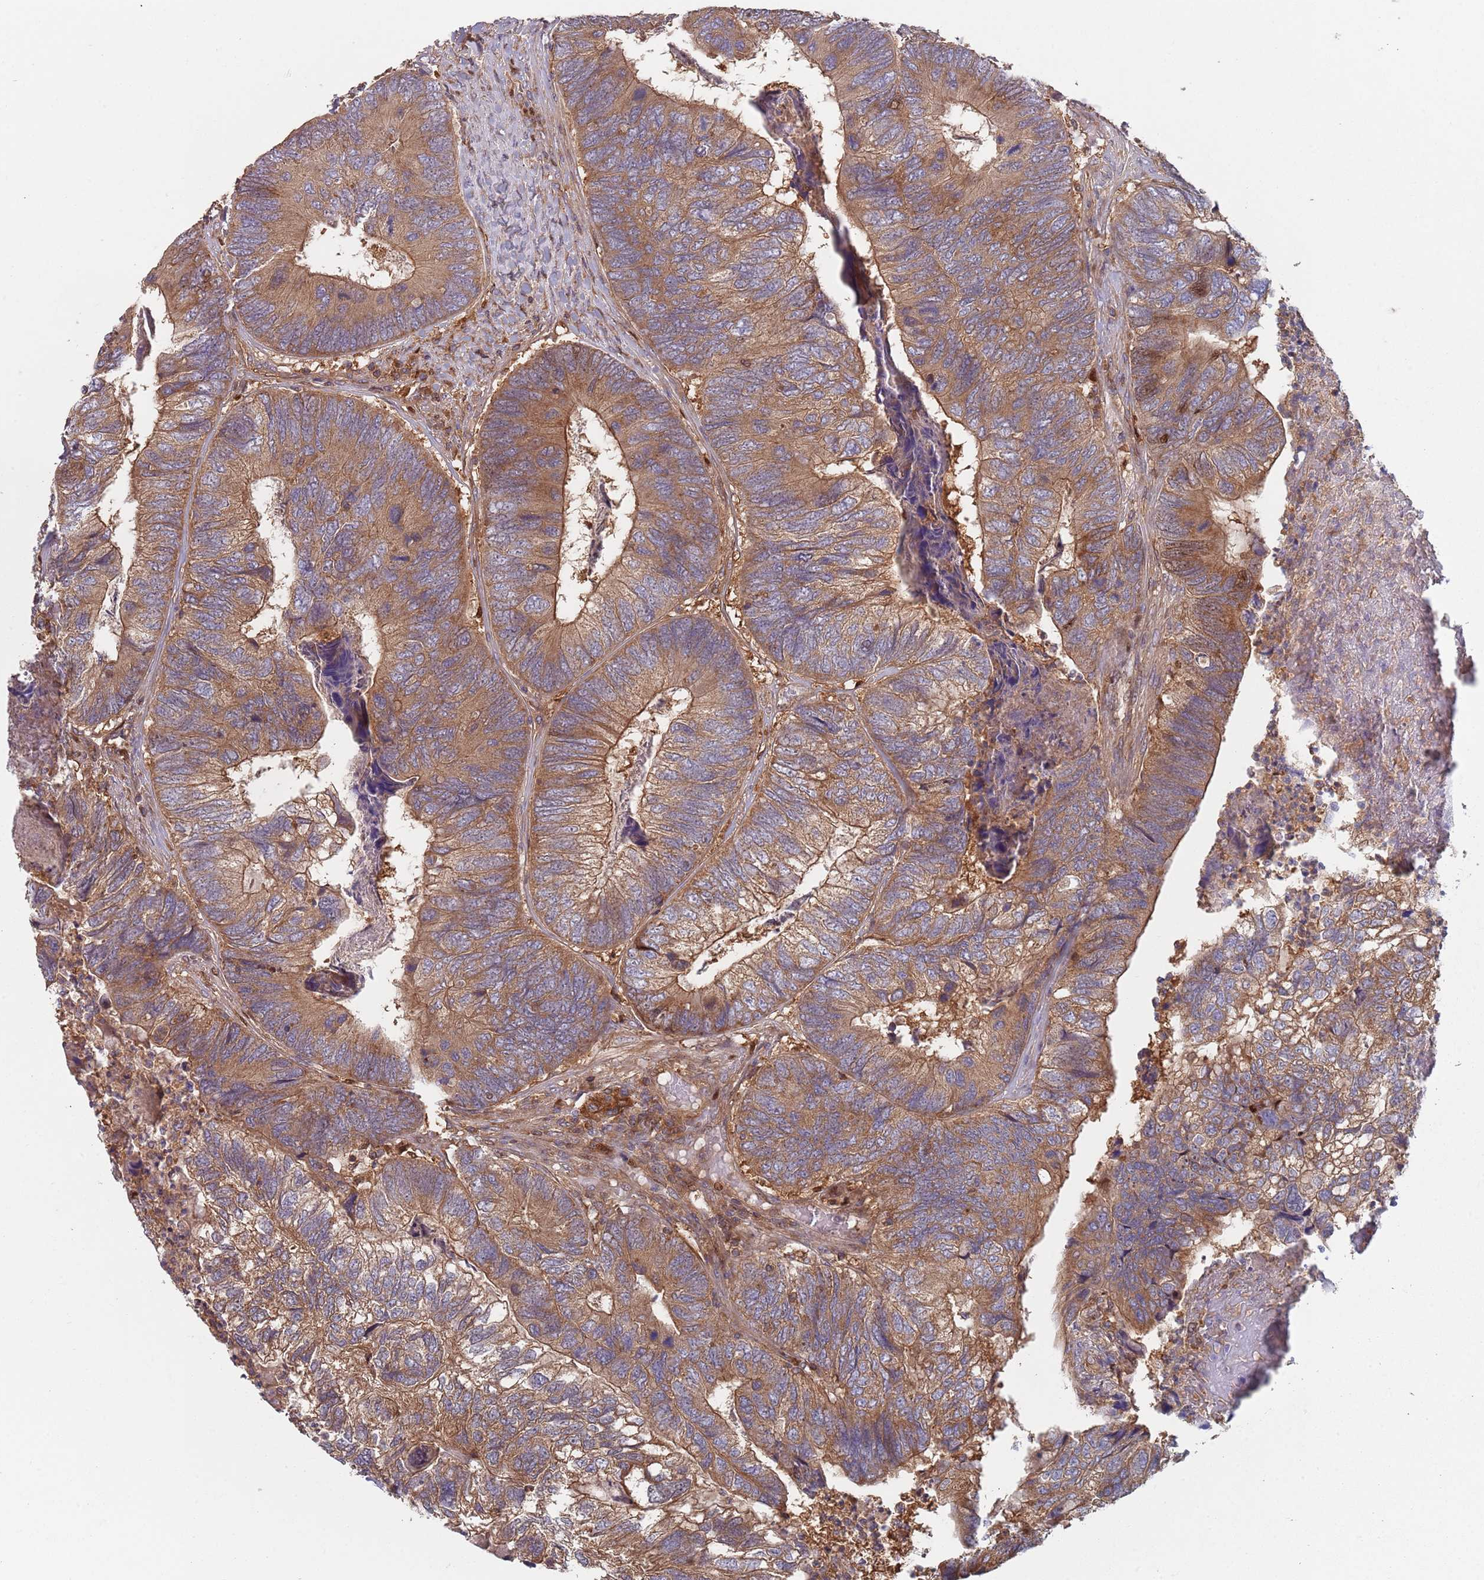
{"staining": {"intensity": "moderate", "quantity": ">75%", "location": "cytoplasmic/membranous"}, "tissue": "colorectal cancer", "cell_type": "Tumor cells", "image_type": "cancer", "snomed": [{"axis": "morphology", "description": "Adenocarcinoma, NOS"}, {"axis": "topography", "description": "Colon"}], "caption": "Immunohistochemical staining of human colorectal adenocarcinoma exhibits moderate cytoplasmic/membranous protein staining in about >75% of tumor cells. The staining is performed using DAB (3,3'-diaminobenzidine) brown chromogen to label protein expression. The nuclei are counter-stained blue using hematoxylin.", "gene": "GDI2", "patient": {"sex": "female", "age": 67}}